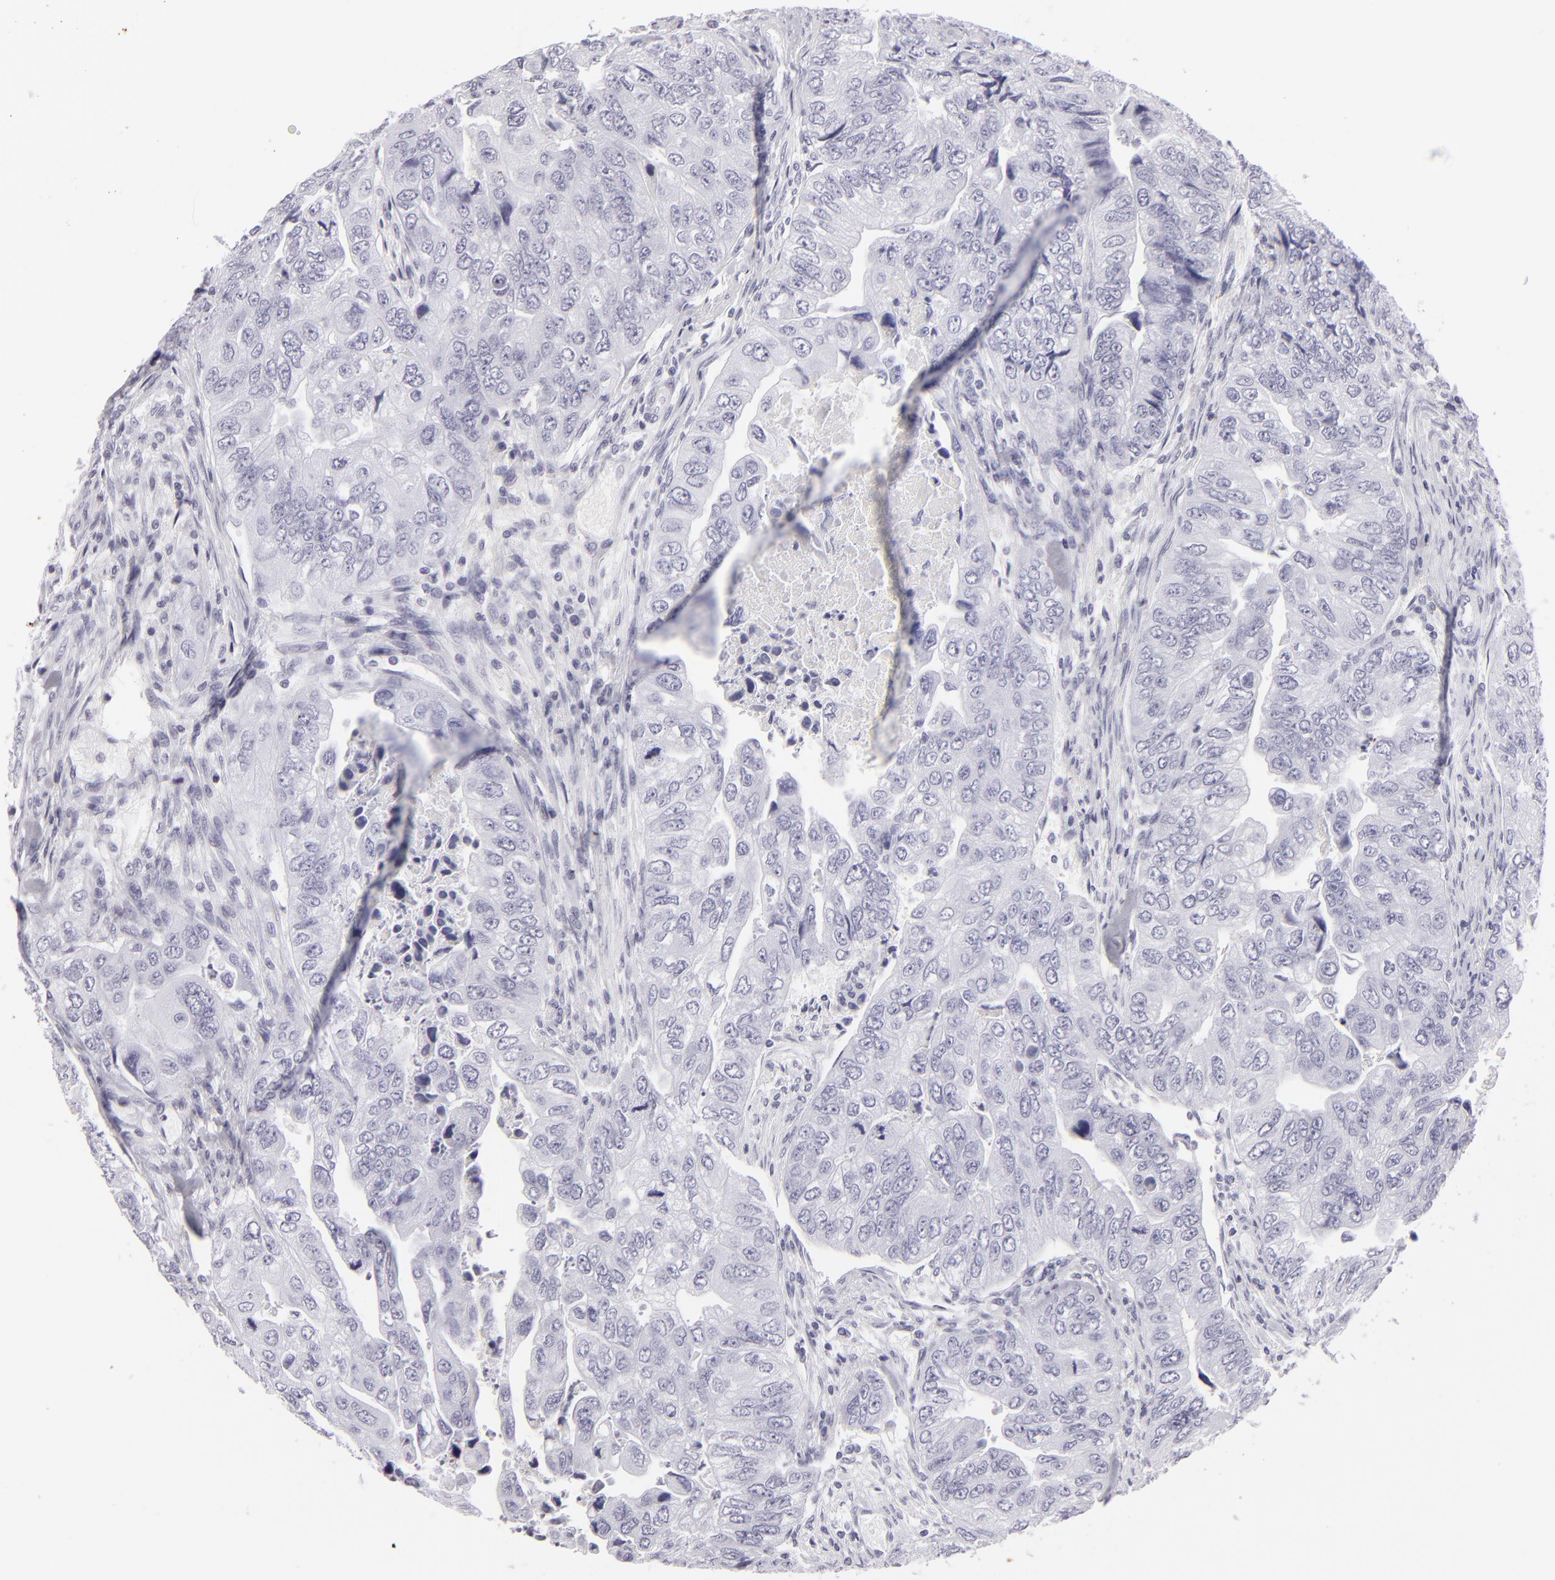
{"staining": {"intensity": "negative", "quantity": "none", "location": "none"}, "tissue": "colorectal cancer", "cell_type": "Tumor cells", "image_type": "cancer", "snomed": [{"axis": "morphology", "description": "Adenocarcinoma, NOS"}, {"axis": "topography", "description": "Colon"}], "caption": "A photomicrograph of colorectal cancer (adenocarcinoma) stained for a protein displays no brown staining in tumor cells.", "gene": "KRT1", "patient": {"sex": "female", "age": 11}}